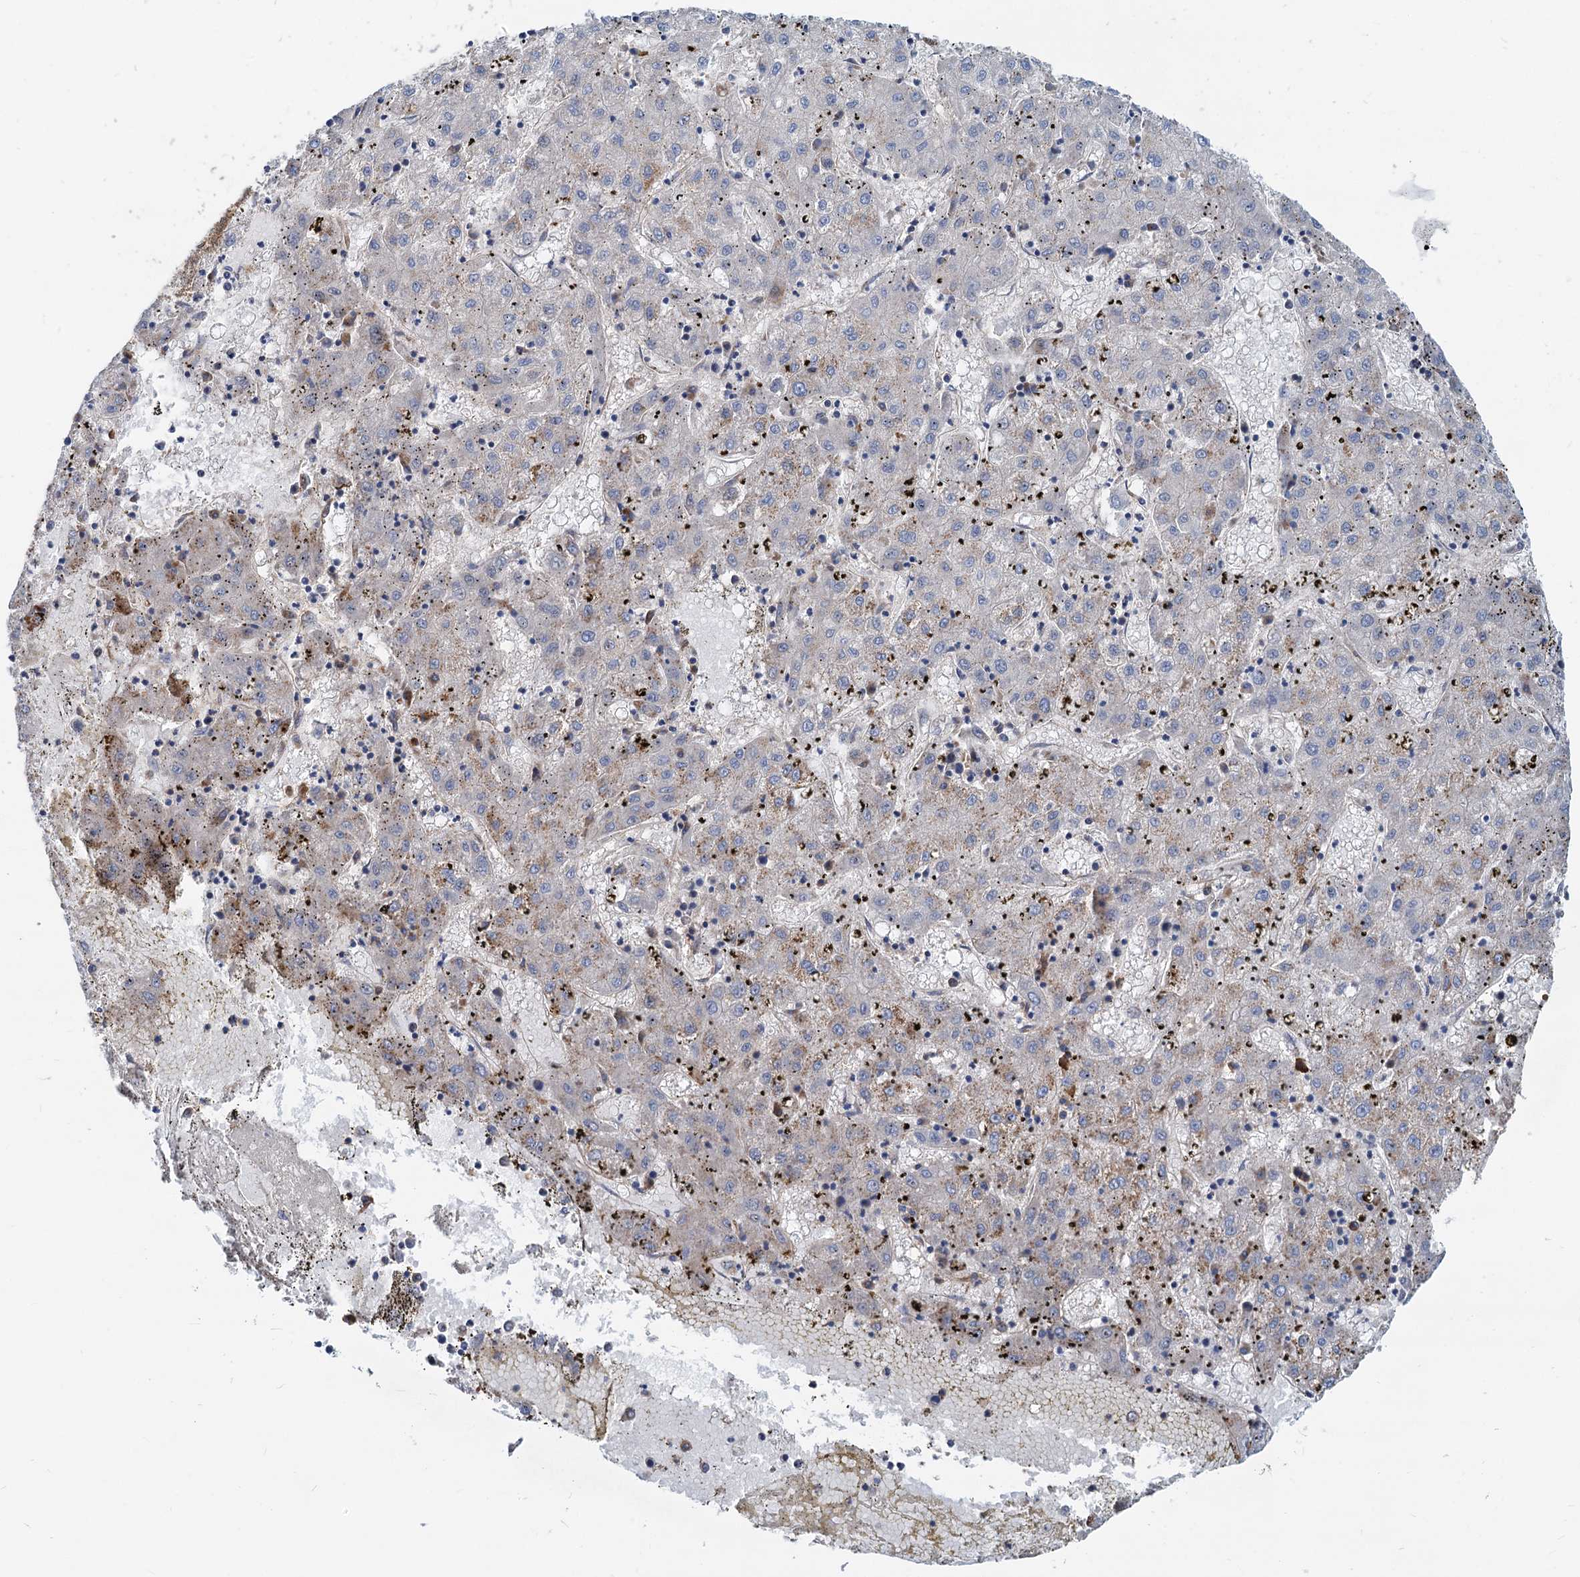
{"staining": {"intensity": "weak", "quantity": "<25%", "location": "cytoplasmic/membranous"}, "tissue": "liver cancer", "cell_type": "Tumor cells", "image_type": "cancer", "snomed": [{"axis": "morphology", "description": "Carcinoma, Hepatocellular, NOS"}, {"axis": "topography", "description": "Liver"}], "caption": "A high-resolution histopathology image shows immunohistochemistry staining of hepatocellular carcinoma (liver), which shows no significant positivity in tumor cells.", "gene": "LNX2", "patient": {"sex": "male", "age": 72}}